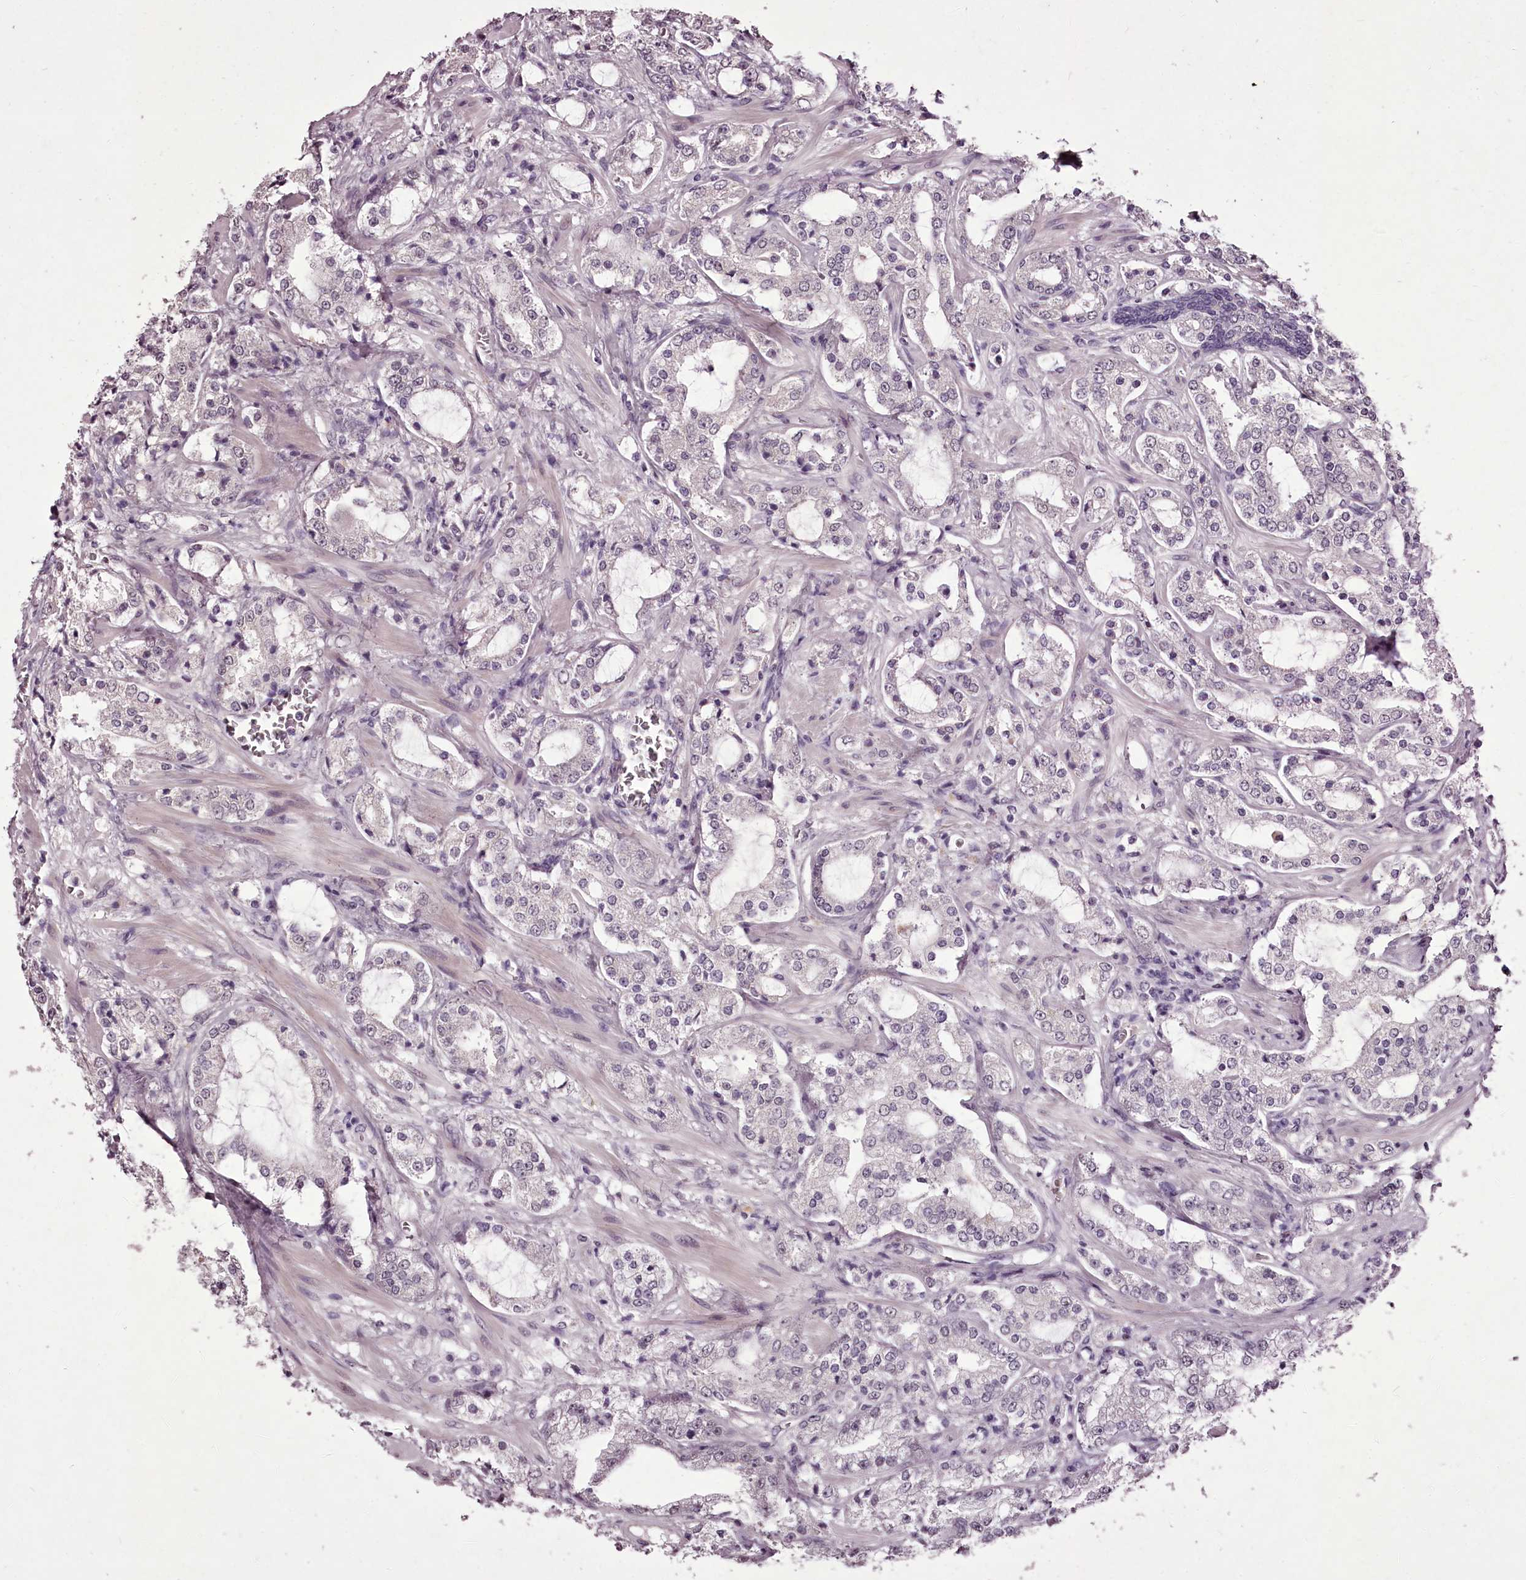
{"staining": {"intensity": "negative", "quantity": "none", "location": "none"}, "tissue": "prostate cancer", "cell_type": "Tumor cells", "image_type": "cancer", "snomed": [{"axis": "morphology", "description": "Adenocarcinoma, High grade"}, {"axis": "topography", "description": "Prostate"}], "caption": "Tumor cells show no significant positivity in adenocarcinoma (high-grade) (prostate).", "gene": "C1orf56", "patient": {"sex": "male", "age": 64}}